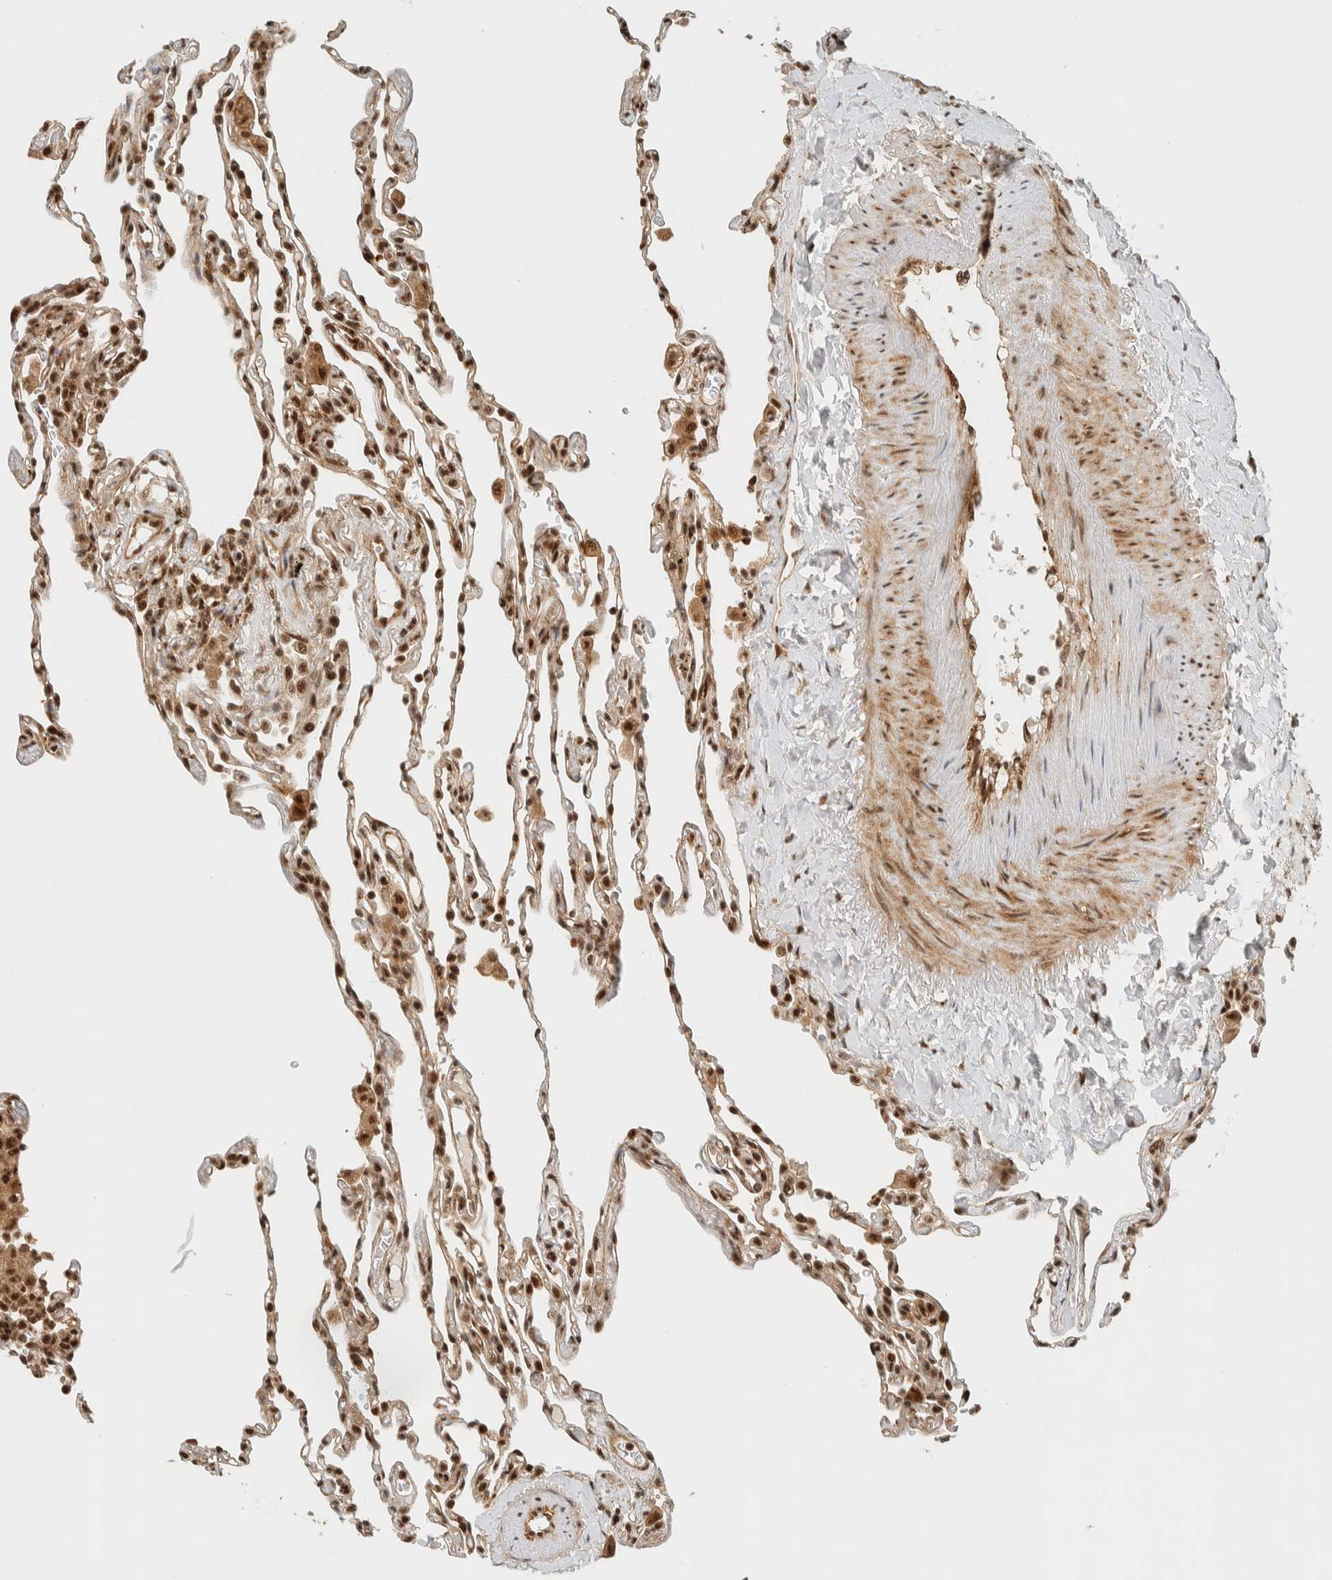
{"staining": {"intensity": "strong", "quantity": ">75%", "location": "nuclear"}, "tissue": "lung", "cell_type": "Alveolar cells", "image_type": "normal", "snomed": [{"axis": "morphology", "description": "Normal tissue, NOS"}, {"axis": "topography", "description": "Lung"}], "caption": "Strong nuclear protein positivity is appreciated in approximately >75% of alveolar cells in lung.", "gene": "SIK1", "patient": {"sex": "male", "age": 59}}